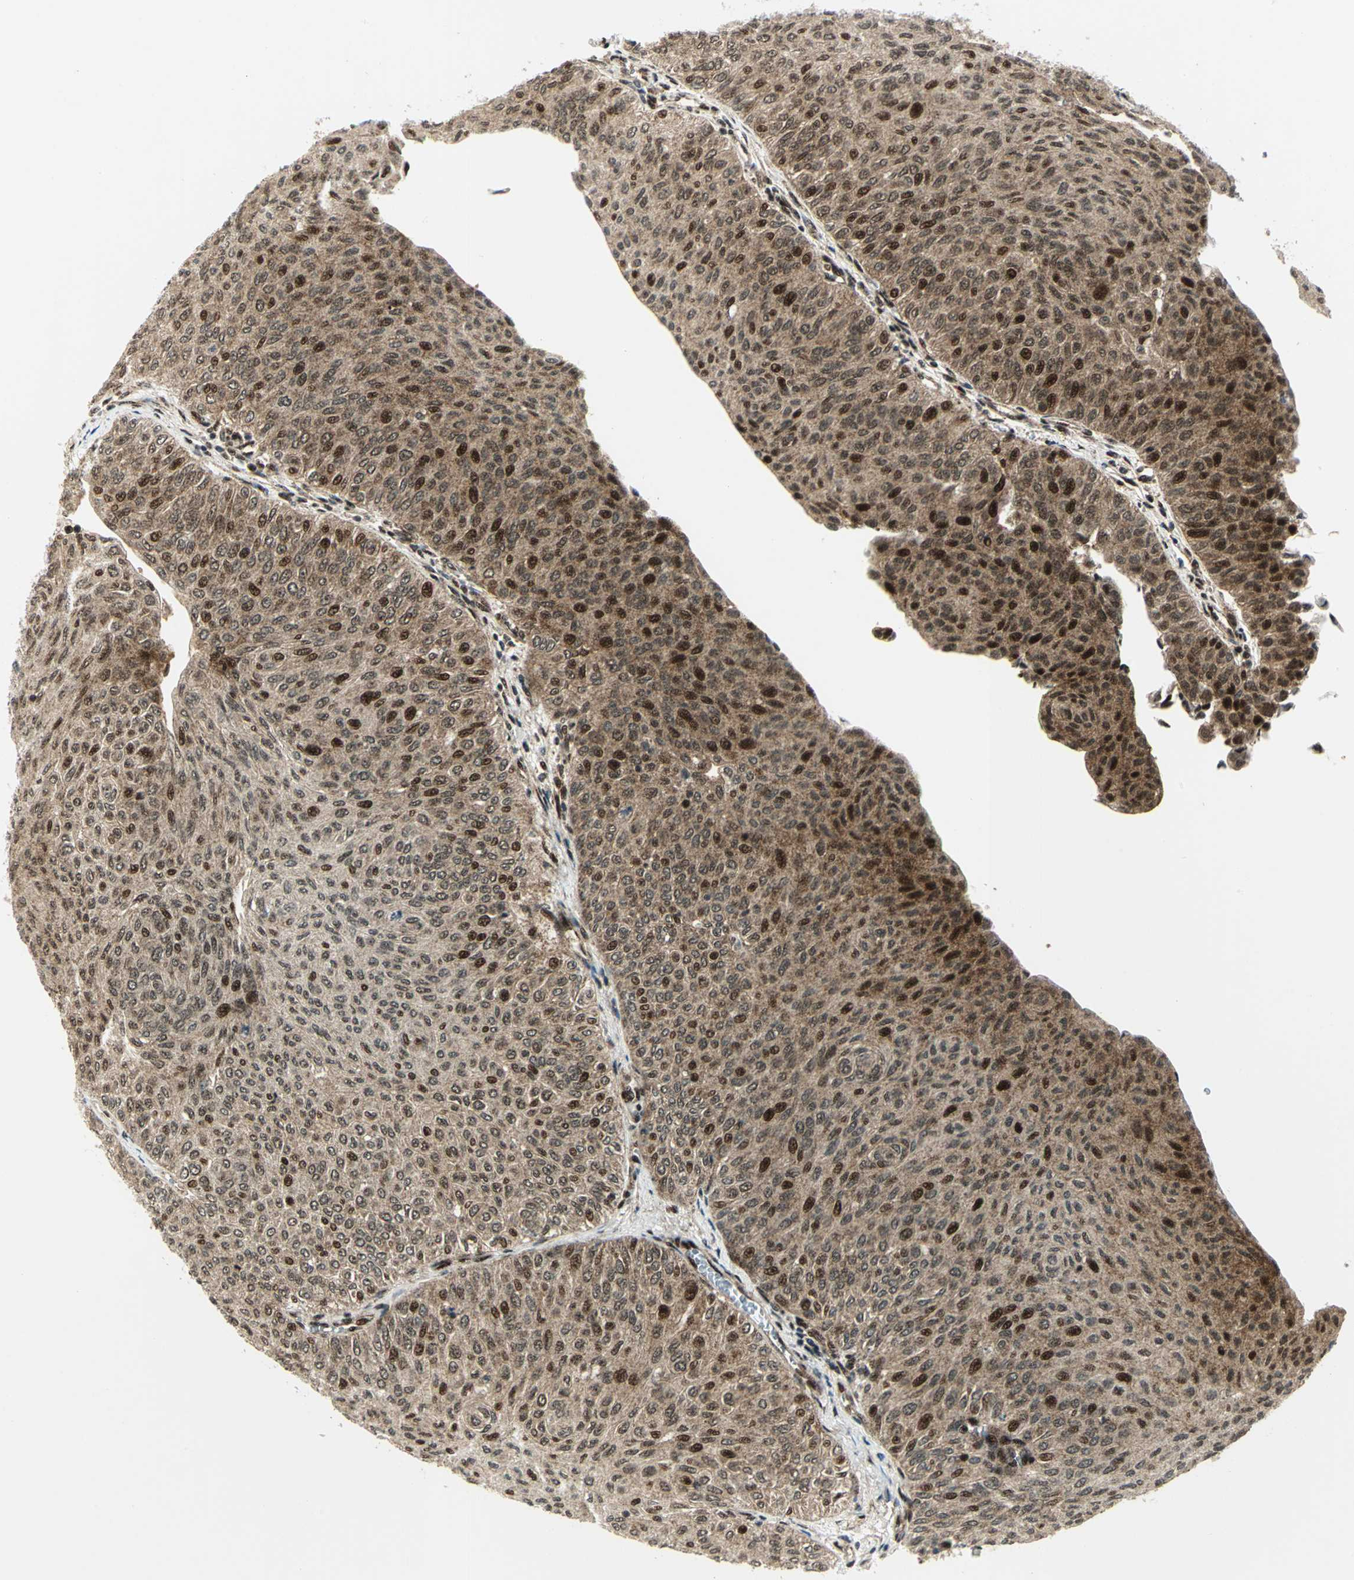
{"staining": {"intensity": "strong", "quantity": ">75%", "location": "cytoplasmic/membranous,nuclear"}, "tissue": "urothelial cancer", "cell_type": "Tumor cells", "image_type": "cancer", "snomed": [{"axis": "morphology", "description": "Urothelial carcinoma, Low grade"}, {"axis": "topography", "description": "Urinary bladder"}], "caption": "Human urothelial cancer stained with a brown dye exhibits strong cytoplasmic/membranous and nuclear positive staining in about >75% of tumor cells.", "gene": "COPS5", "patient": {"sex": "male", "age": 78}}